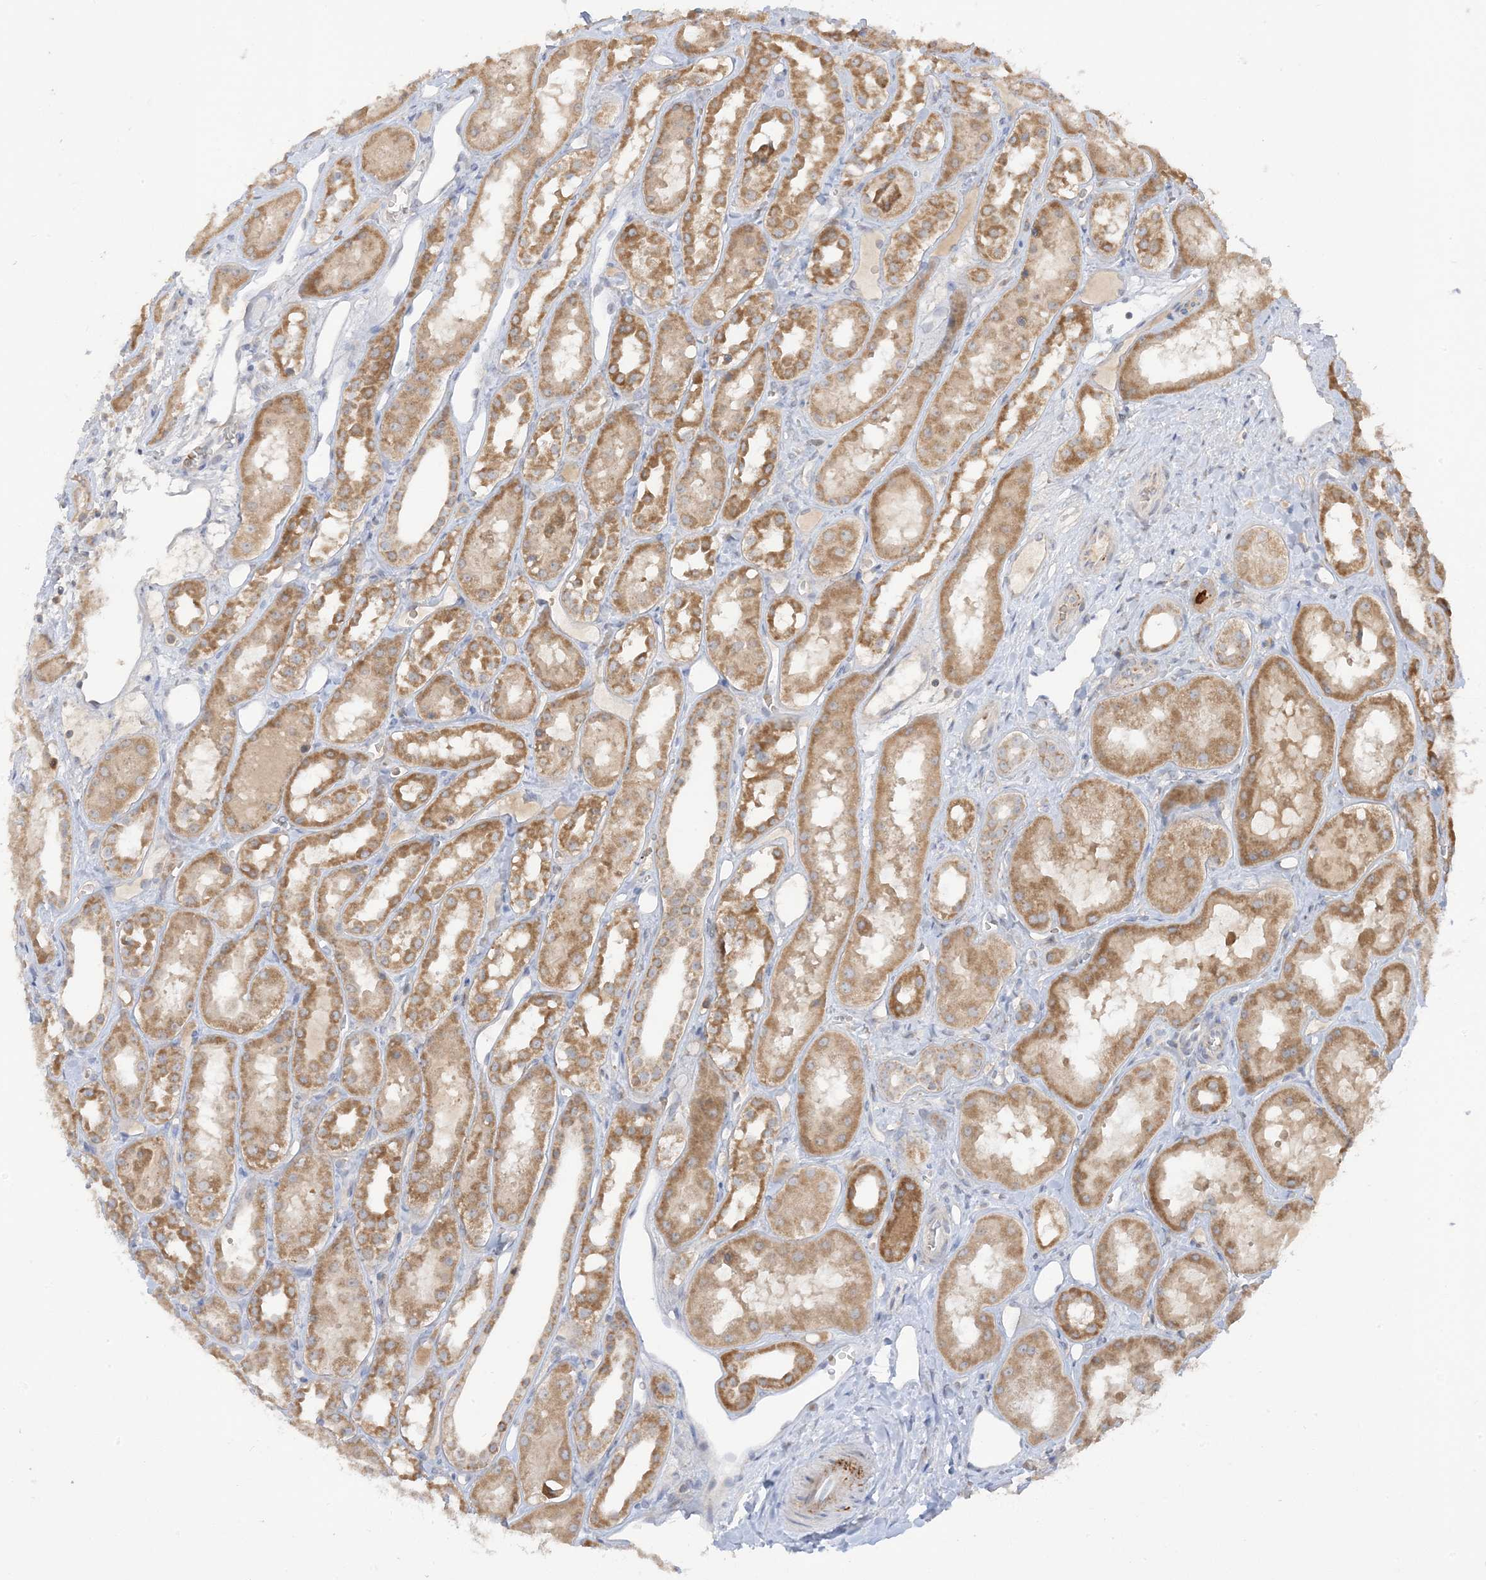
{"staining": {"intensity": "negative", "quantity": "none", "location": "none"}, "tissue": "kidney", "cell_type": "Cells in glomeruli", "image_type": "normal", "snomed": [{"axis": "morphology", "description": "Normal tissue, NOS"}, {"axis": "topography", "description": "Kidney"}], "caption": "This is a image of IHC staining of unremarkable kidney, which shows no expression in cells in glomeruli. (Immunohistochemistry (ihc), brightfield microscopy, high magnification).", "gene": "NPPC", "patient": {"sex": "male", "age": 16}}